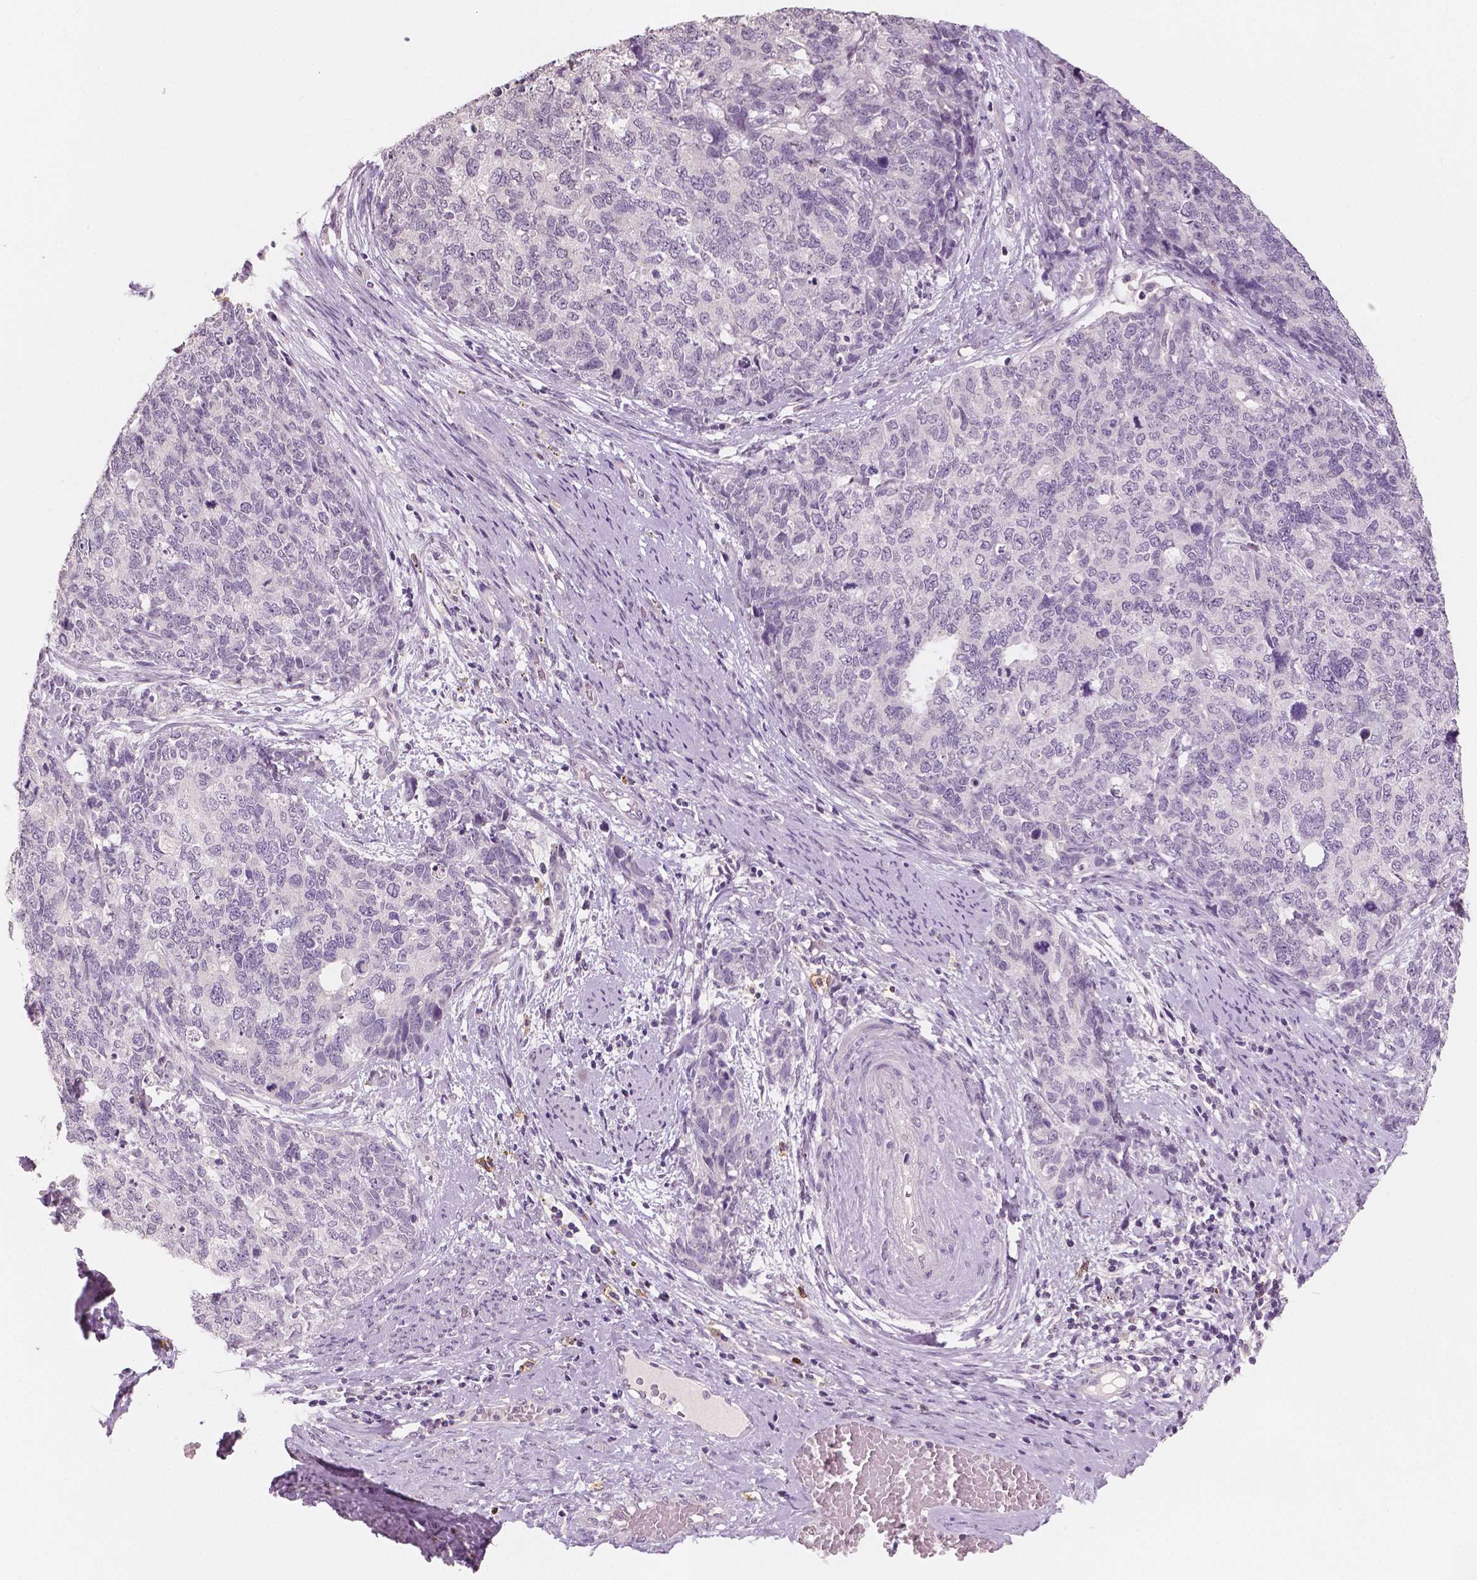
{"staining": {"intensity": "negative", "quantity": "none", "location": "none"}, "tissue": "cervical cancer", "cell_type": "Tumor cells", "image_type": "cancer", "snomed": [{"axis": "morphology", "description": "Squamous cell carcinoma, NOS"}, {"axis": "topography", "description": "Cervix"}], "caption": "Tumor cells show no significant protein staining in cervical cancer.", "gene": "KIT", "patient": {"sex": "female", "age": 63}}